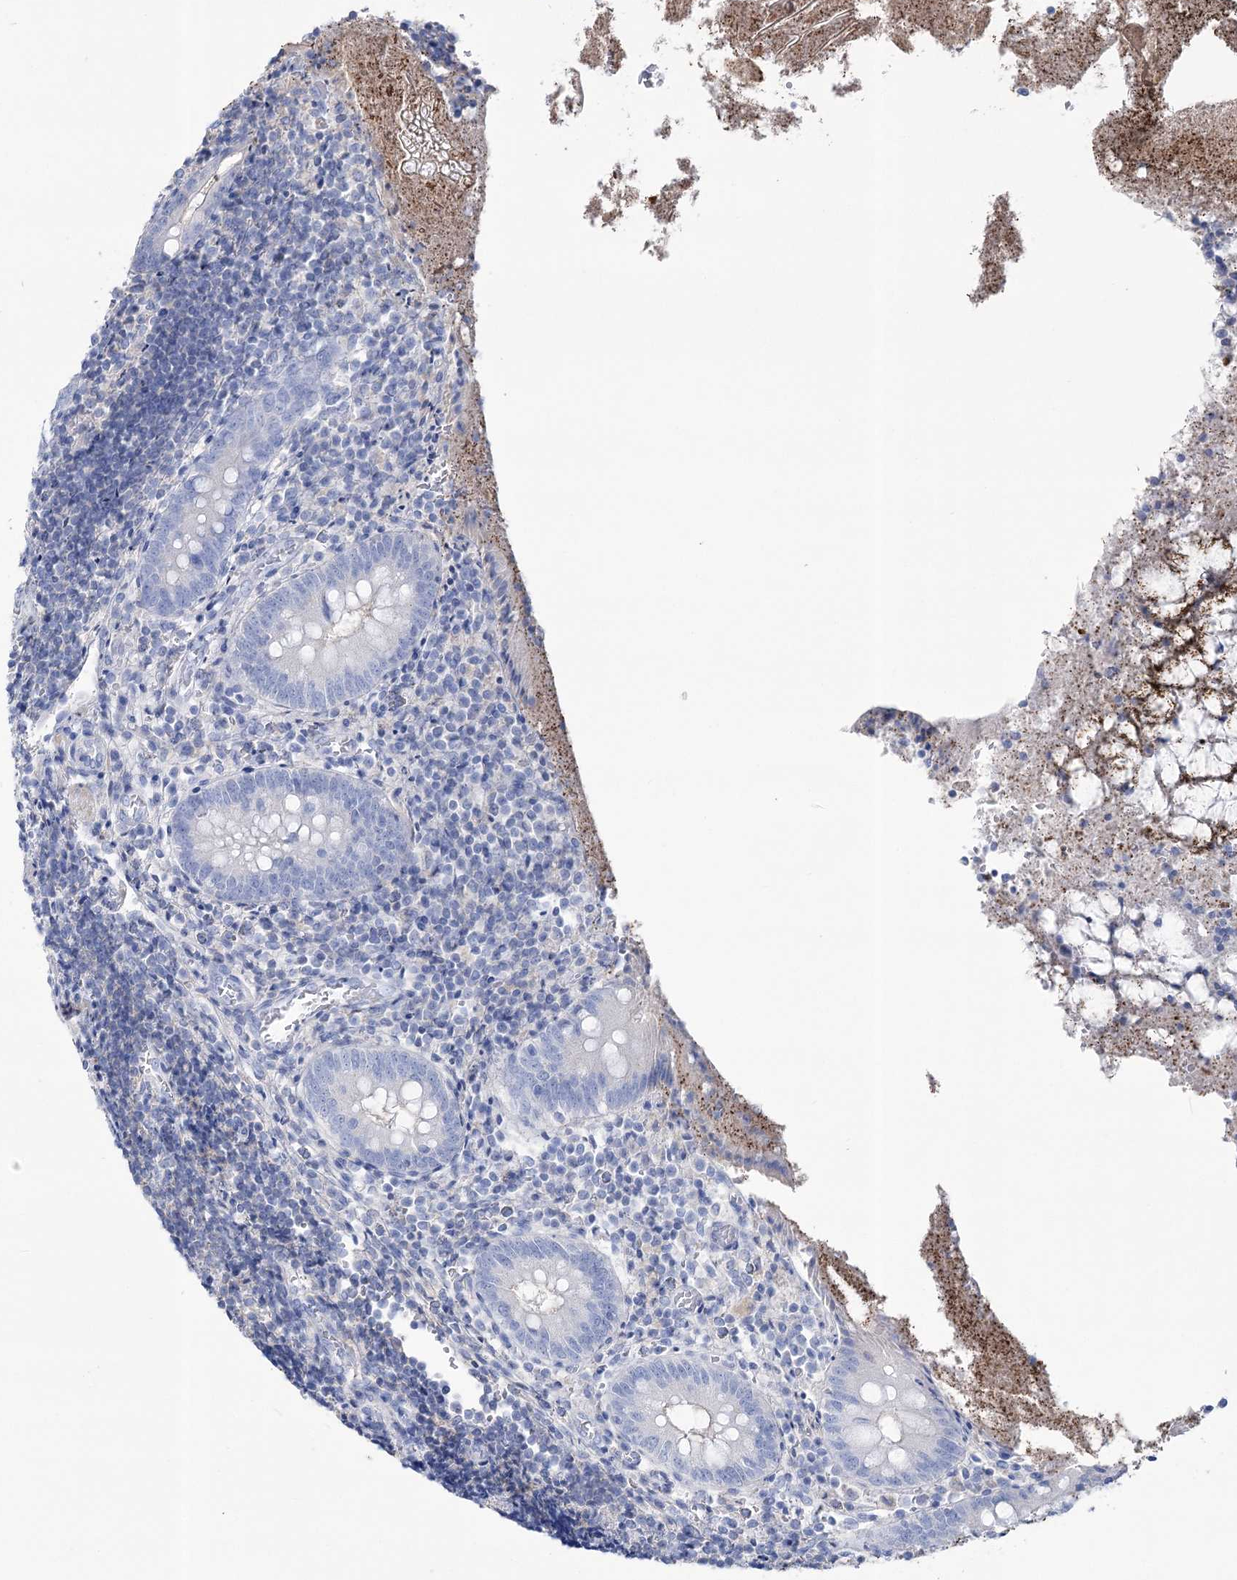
{"staining": {"intensity": "negative", "quantity": "none", "location": "none"}, "tissue": "appendix", "cell_type": "Glandular cells", "image_type": "normal", "snomed": [{"axis": "morphology", "description": "Normal tissue, NOS"}, {"axis": "topography", "description": "Appendix"}], "caption": "DAB (3,3'-diaminobenzidine) immunohistochemical staining of normal appendix exhibits no significant expression in glandular cells. (DAB (3,3'-diaminobenzidine) immunohistochemistry with hematoxylin counter stain).", "gene": "PCDHA1", "patient": {"sex": "female", "age": 17}}